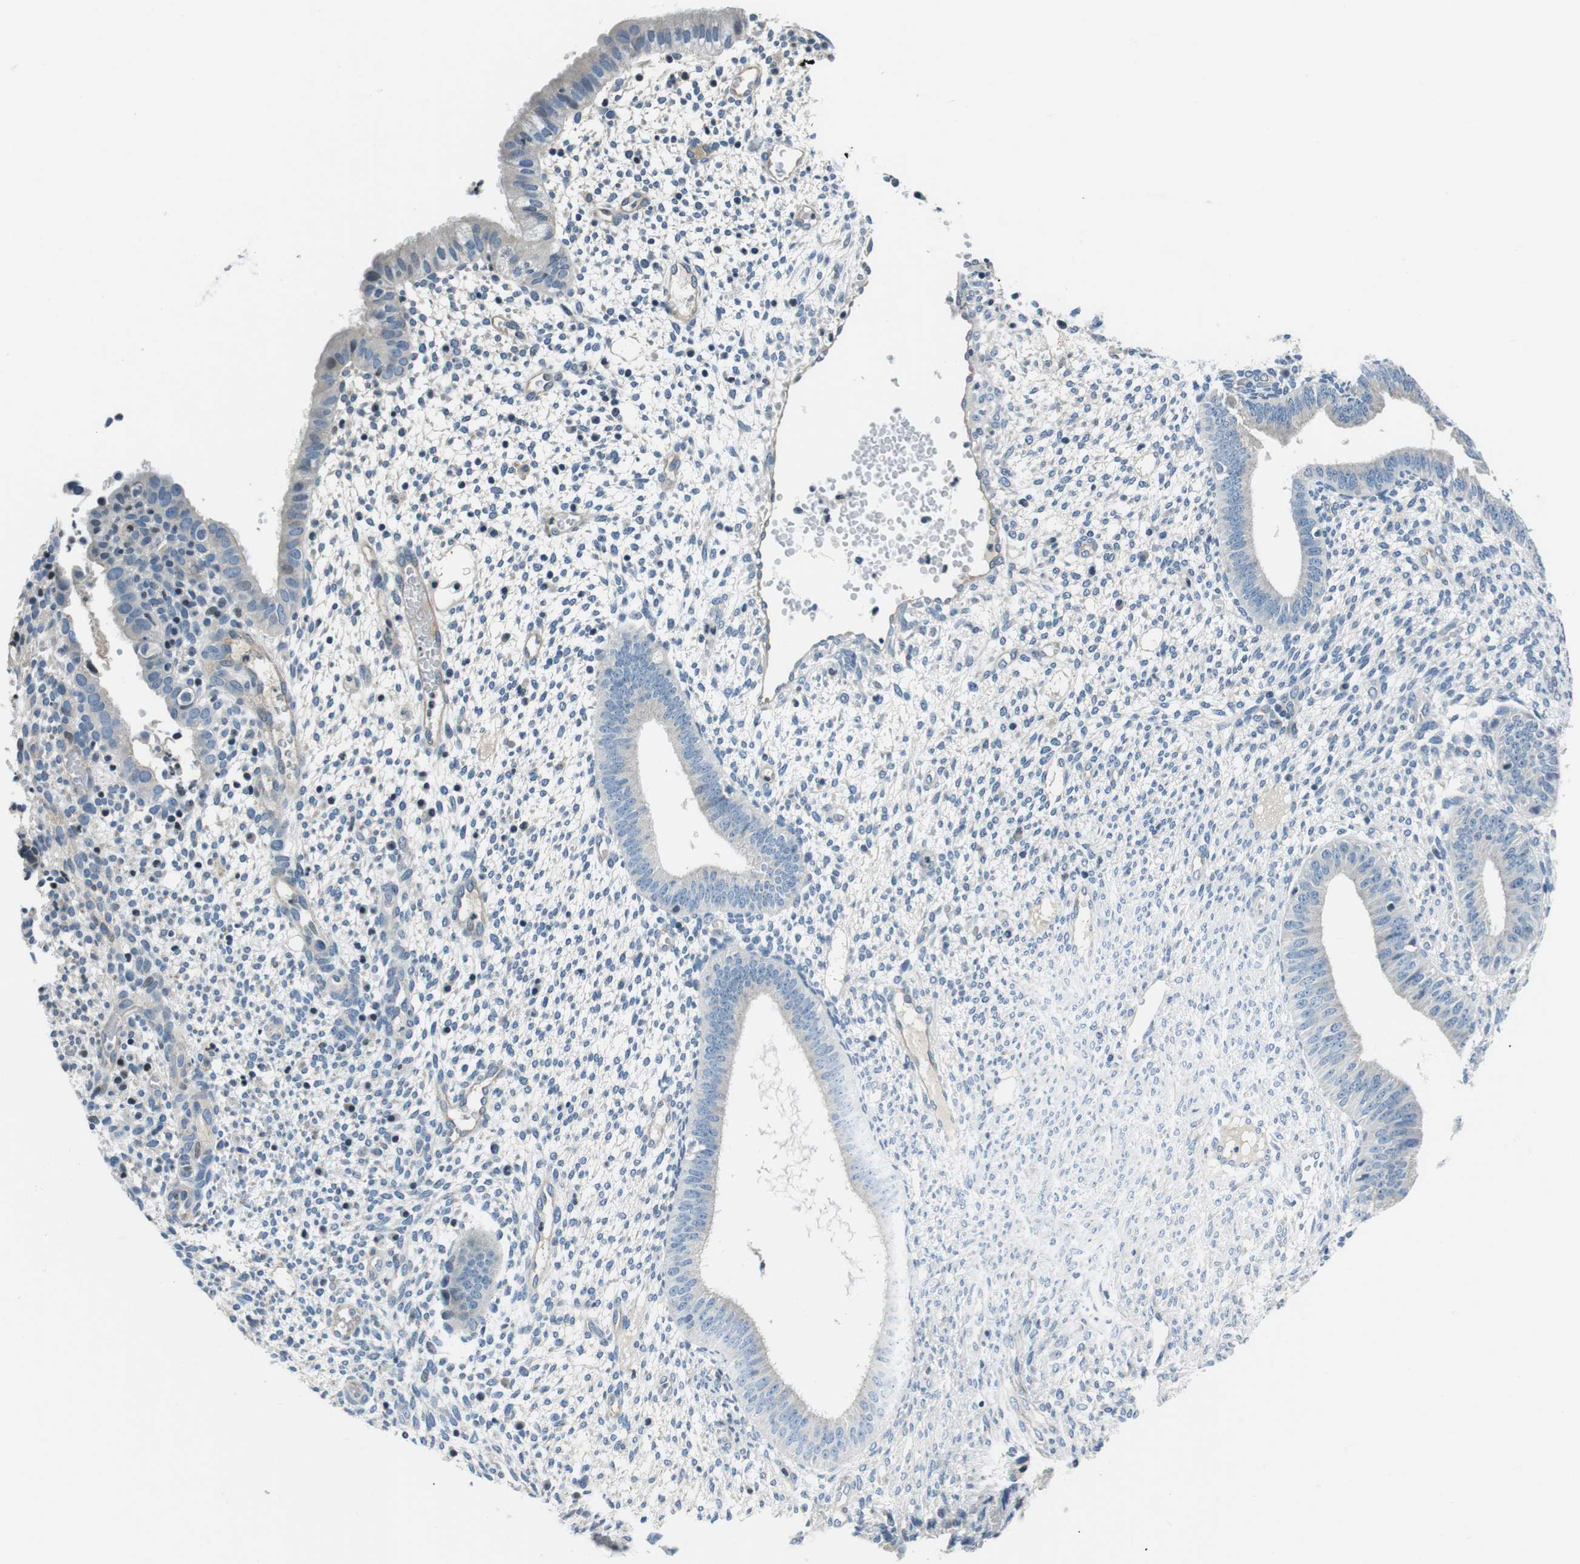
{"staining": {"intensity": "negative", "quantity": "none", "location": "none"}, "tissue": "endometrium", "cell_type": "Cells in endometrial stroma", "image_type": "normal", "snomed": [{"axis": "morphology", "description": "Normal tissue, NOS"}, {"axis": "topography", "description": "Endometrium"}], "caption": "Micrograph shows no significant protein positivity in cells in endometrial stroma of normal endometrium.", "gene": "KCNJ5", "patient": {"sex": "female", "age": 35}}